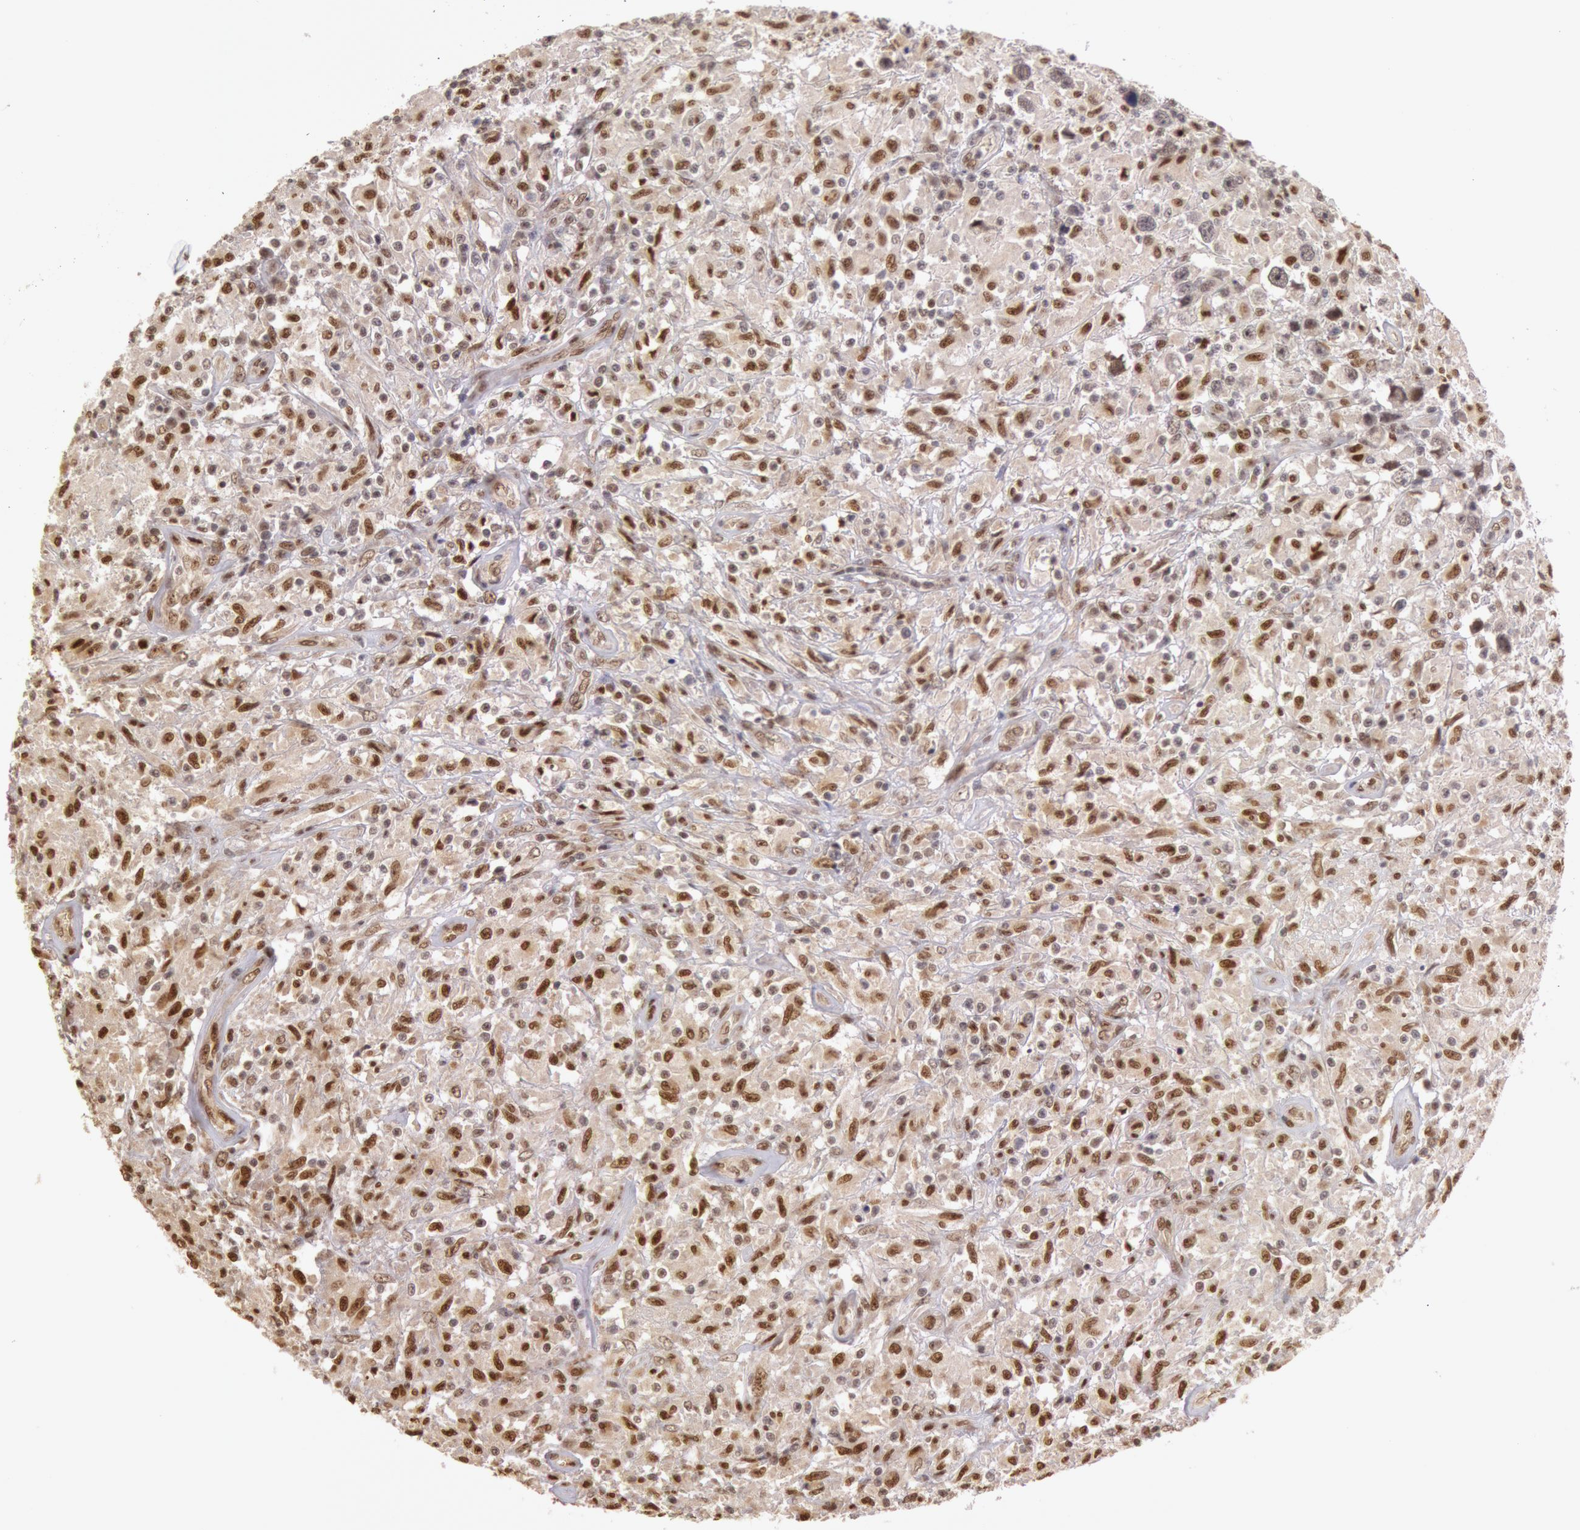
{"staining": {"intensity": "moderate", "quantity": ">75%", "location": "nuclear"}, "tissue": "testis cancer", "cell_type": "Tumor cells", "image_type": "cancer", "snomed": [{"axis": "morphology", "description": "Seminoma, NOS"}, {"axis": "topography", "description": "Testis"}], "caption": "Immunohistochemistry image of human testis seminoma stained for a protein (brown), which shows medium levels of moderate nuclear staining in approximately >75% of tumor cells.", "gene": "LIG4", "patient": {"sex": "male", "age": 34}}